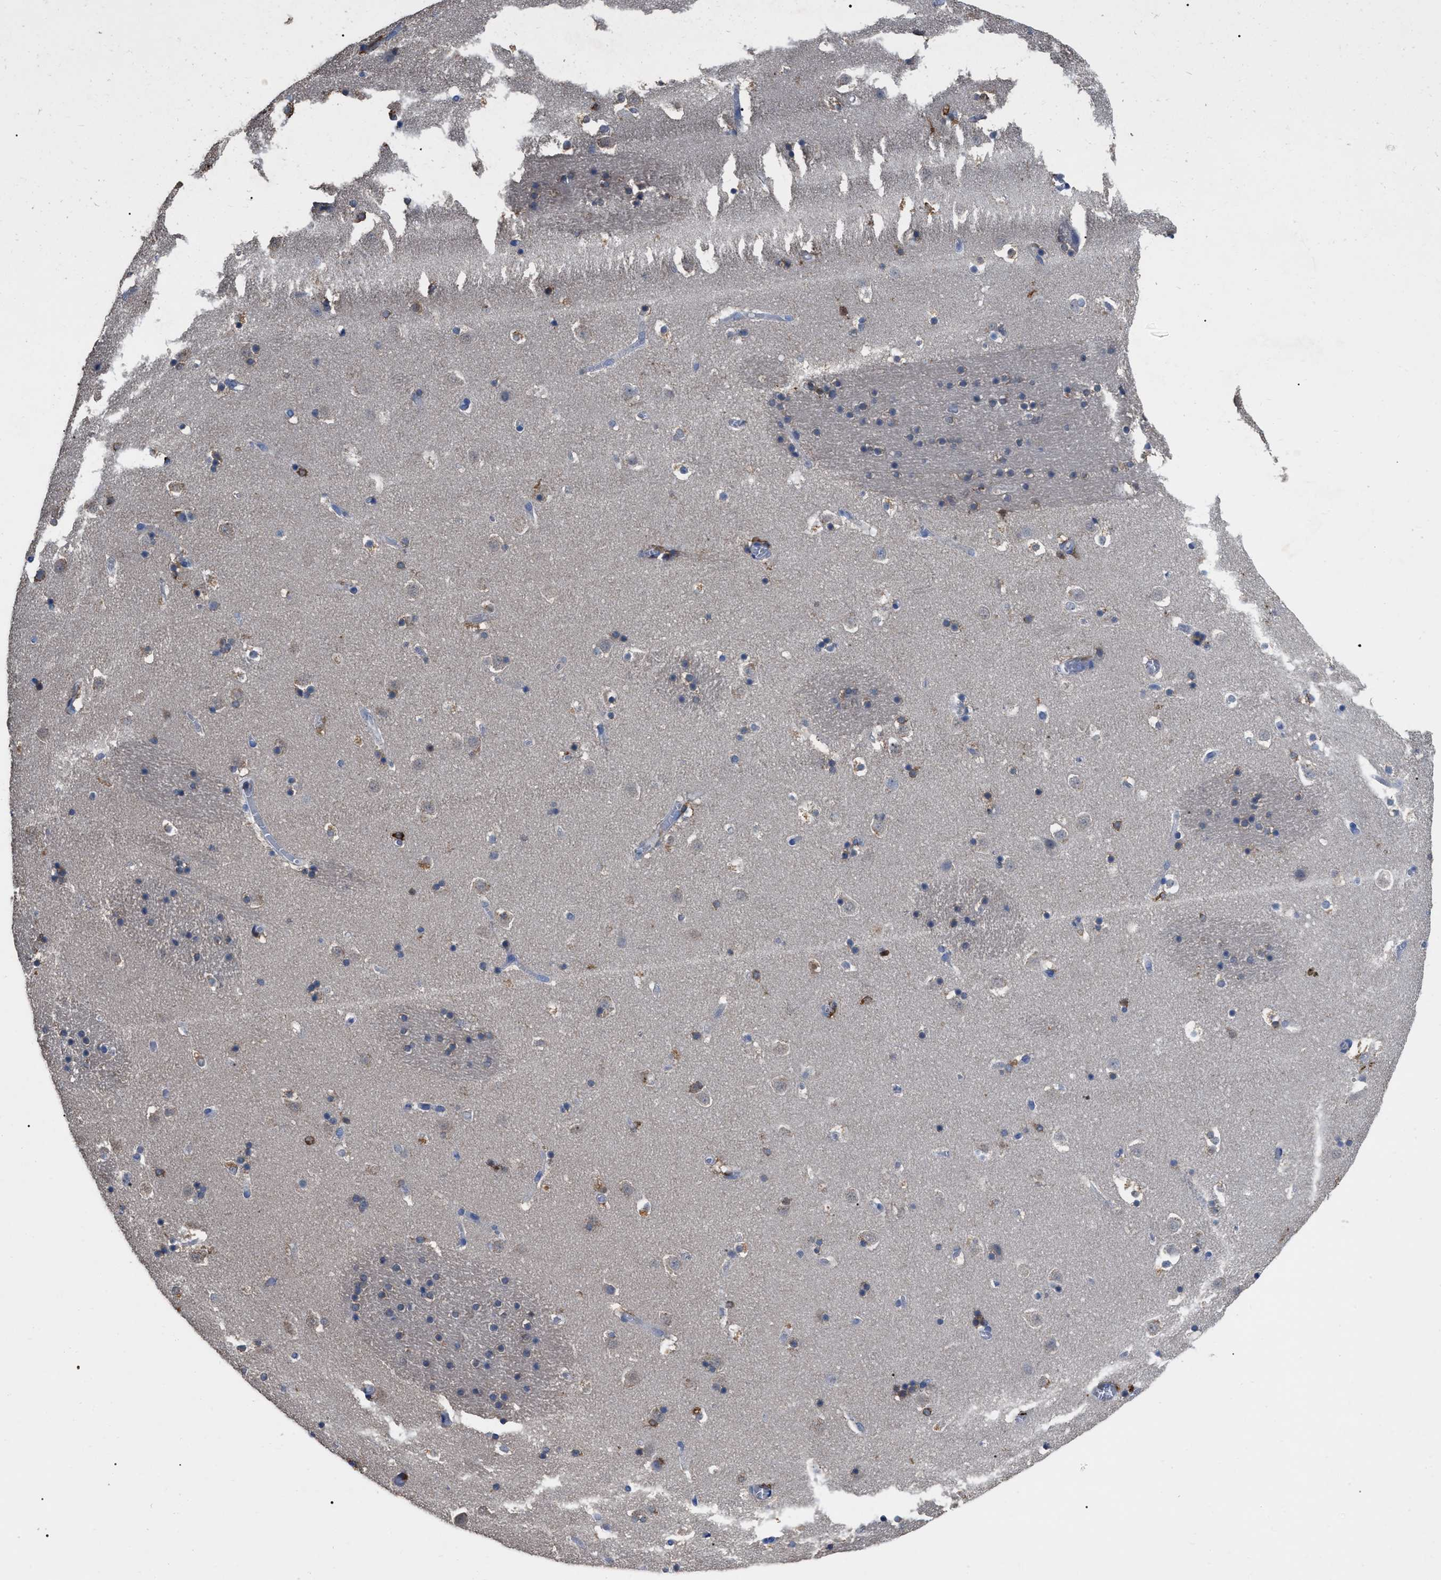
{"staining": {"intensity": "moderate", "quantity": "25%-75%", "location": "cytoplasmic/membranous"}, "tissue": "caudate", "cell_type": "Glial cells", "image_type": "normal", "snomed": [{"axis": "morphology", "description": "Normal tissue, NOS"}, {"axis": "topography", "description": "Lateral ventricle wall"}], "caption": "High-magnification brightfield microscopy of unremarkable caudate stained with DAB (3,3'-diaminobenzidine) (brown) and counterstained with hematoxylin (blue). glial cells exhibit moderate cytoplasmic/membranous expression is present in approximately25%-75% of cells. (Stains: DAB (3,3'-diaminobenzidine) in brown, nuclei in blue, Microscopy: brightfield microscopy at high magnification).", "gene": "GPR179", "patient": {"sex": "male", "age": 45}}